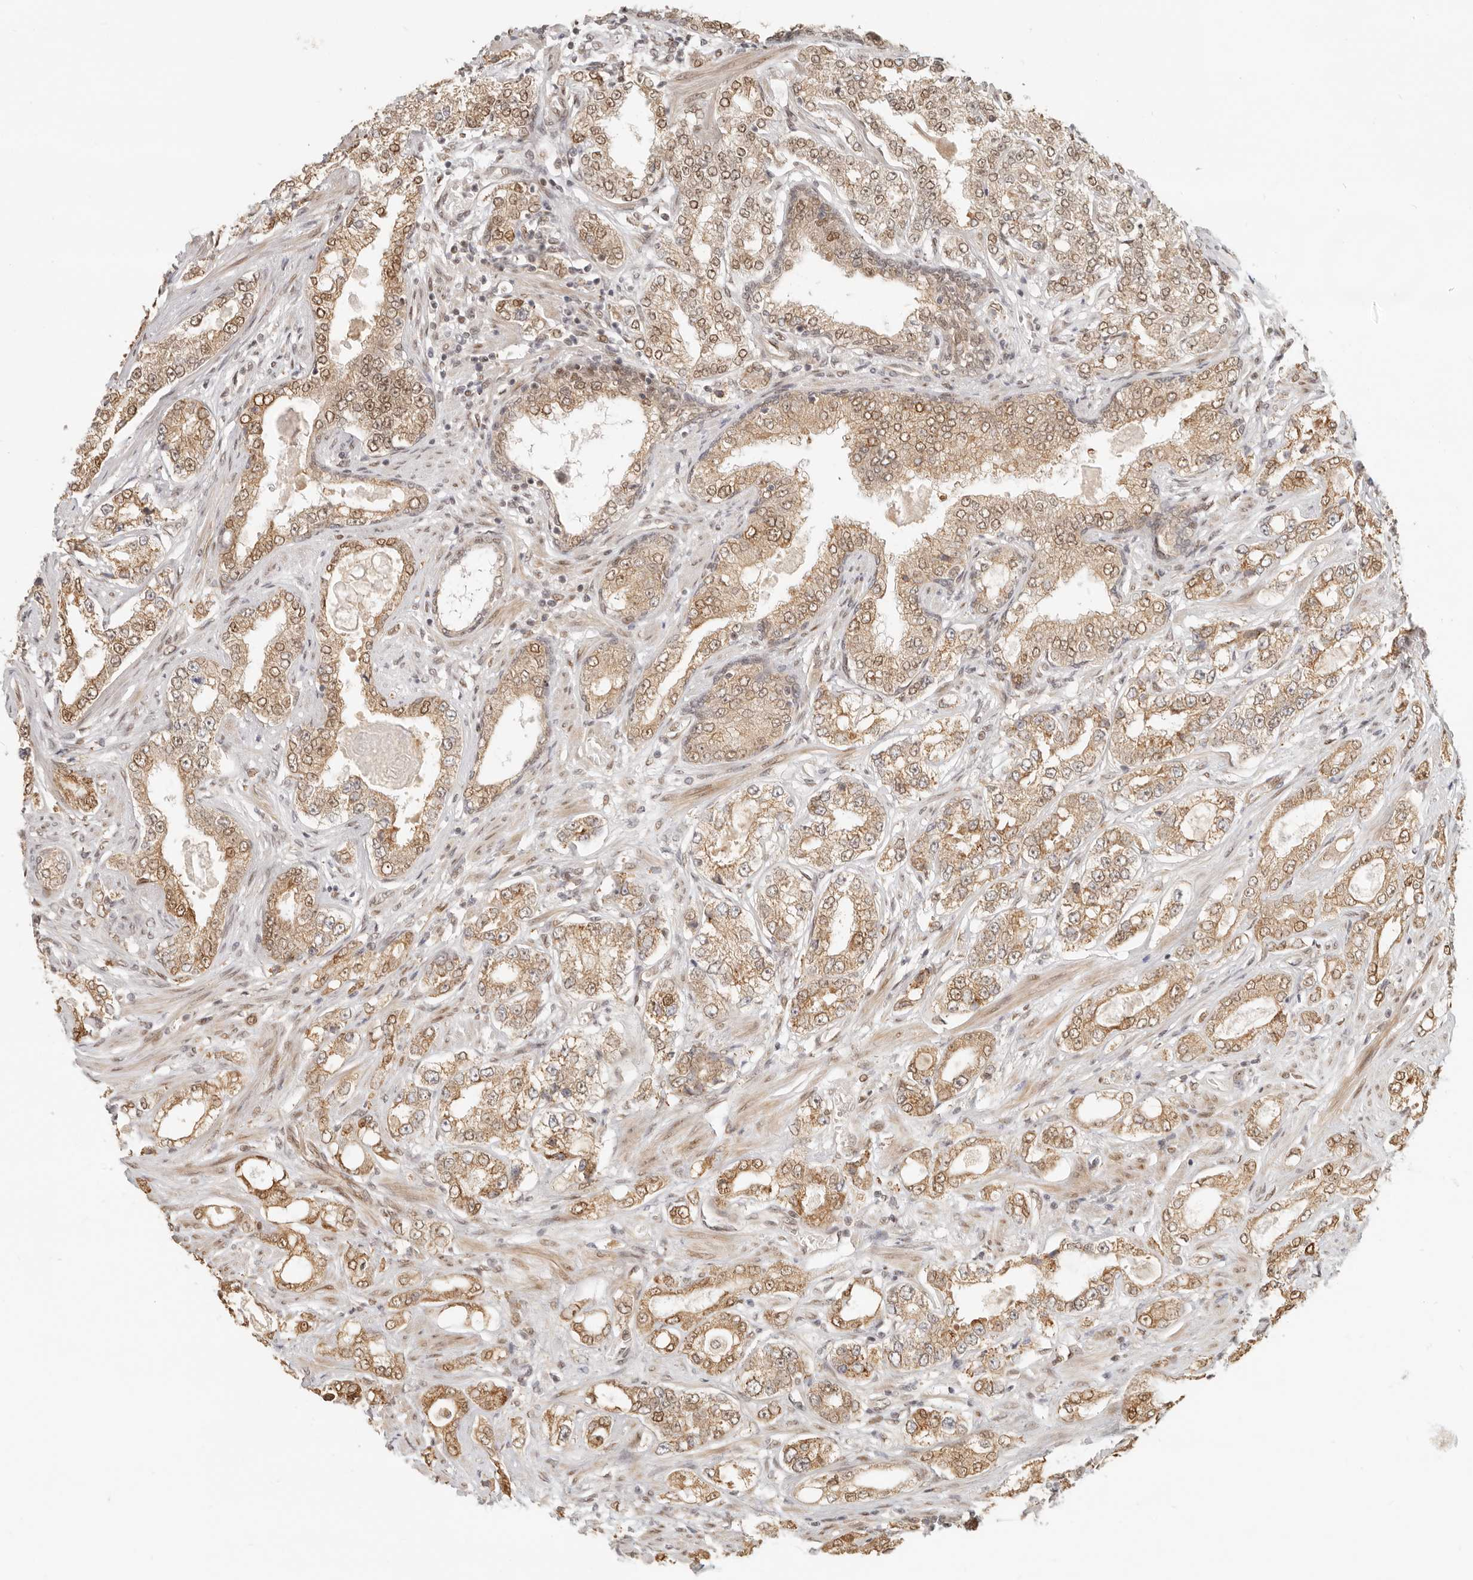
{"staining": {"intensity": "moderate", "quantity": ">75%", "location": "cytoplasmic/membranous,nuclear"}, "tissue": "prostate cancer", "cell_type": "Tumor cells", "image_type": "cancer", "snomed": [{"axis": "morphology", "description": "Normal tissue, NOS"}, {"axis": "morphology", "description": "Adenocarcinoma, High grade"}, {"axis": "topography", "description": "Prostate"}], "caption": "An immunohistochemistry micrograph of tumor tissue is shown. Protein staining in brown shows moderate cytoplasmic/membranous and nuclear positivity in prostate cancer (adenocarcinoma (high-grade)) within tumor cells. (DAB IHC, brown staining for protein, blue staining for nuclei).", "gene": "TUFT1", "patient": {"sex": "male", "age": 83}}